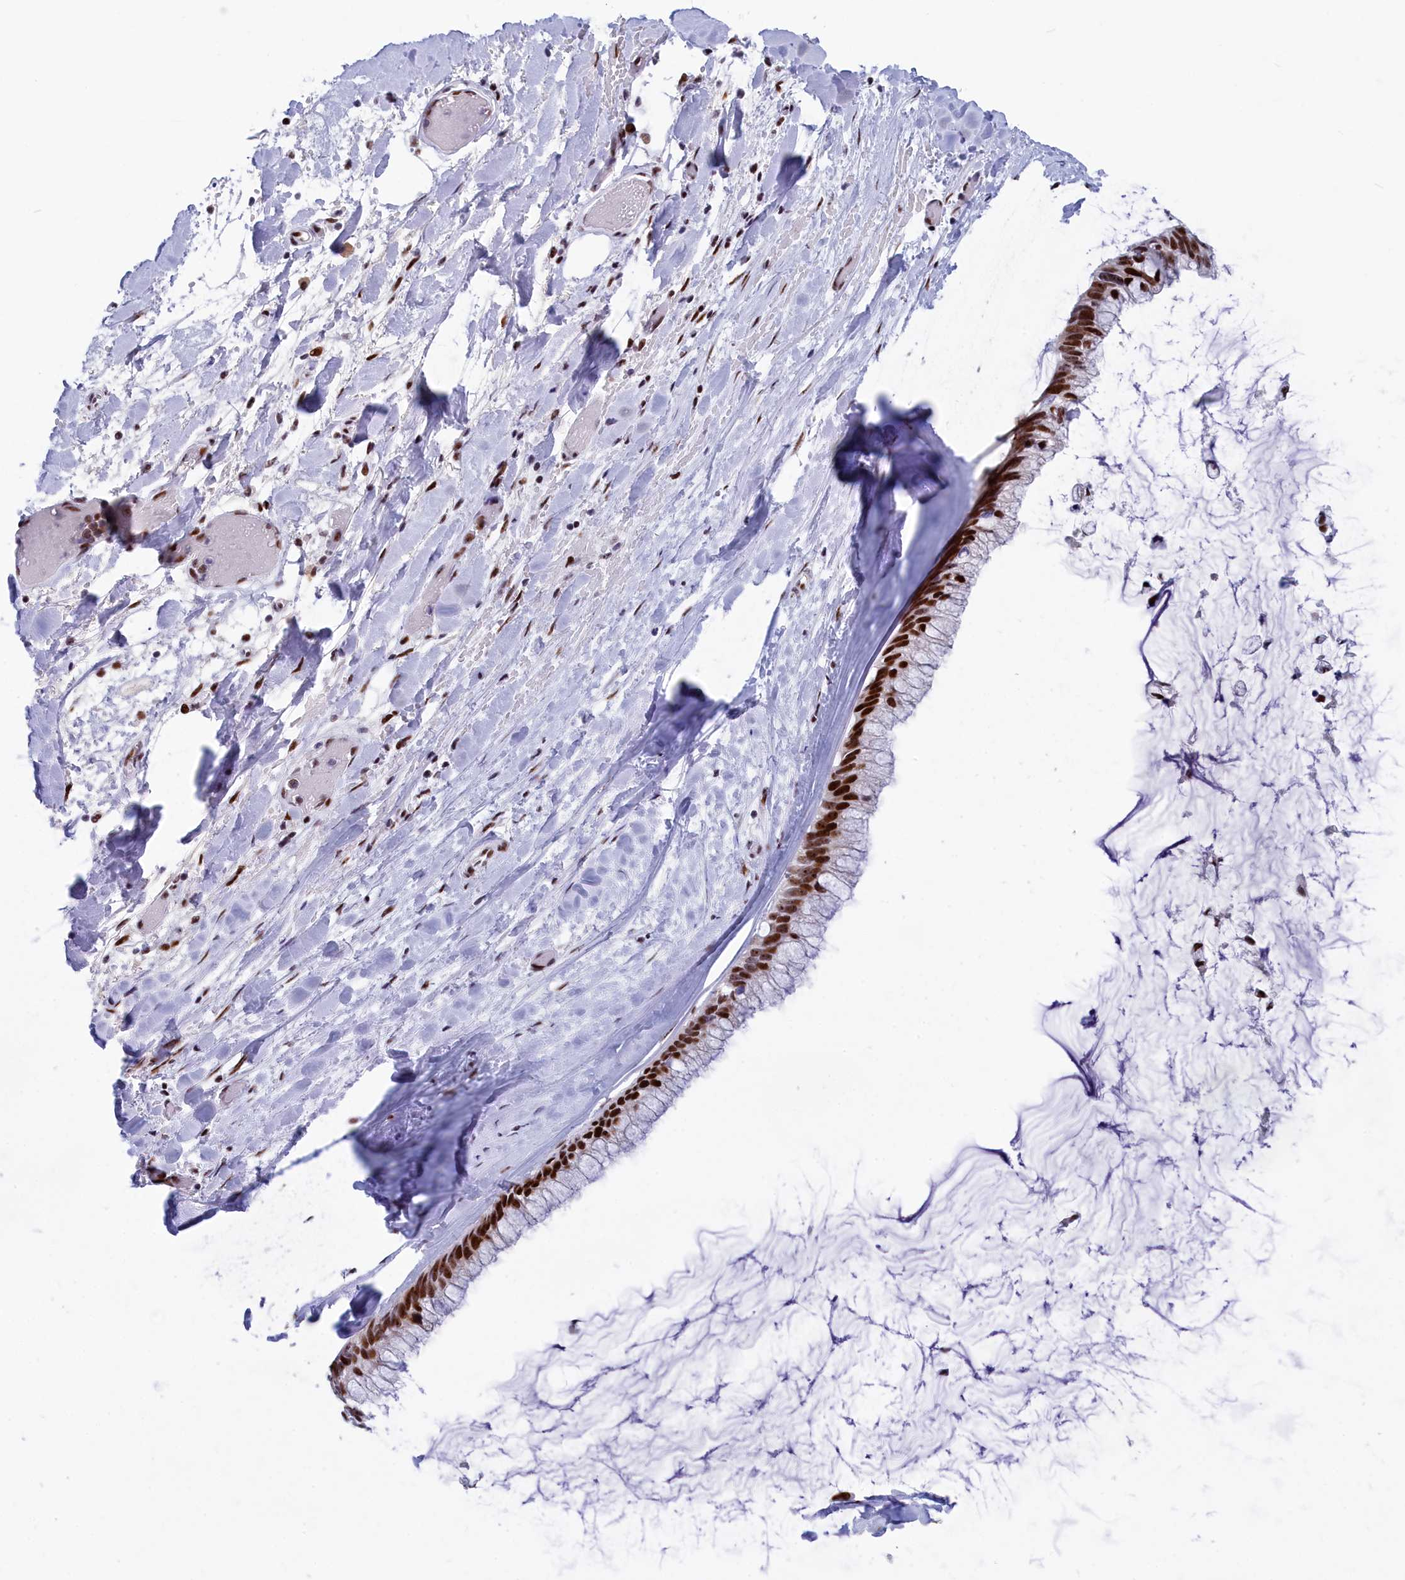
{"staining": {"intensity": "strong", "quantity": ">75%", "location": "nuclear"}, "tissue": "ovarian cancer", "cell_type": "Tumor cells", "image_type": "cancer", "snomed": [{"axis": "morphology", "description": "Cystadenocarcinoma, mucinous, NOS"}, {"axis": "topography", "description": "Ovary"}], "caption": "Protein expression analysis of human ovarian mucinous cystadenocarcinoma reveals strong nuclear expression in approximately >75% of tumor cells.", "gene": "NSA2", "patient": {"sex": "female", "age": 39}}